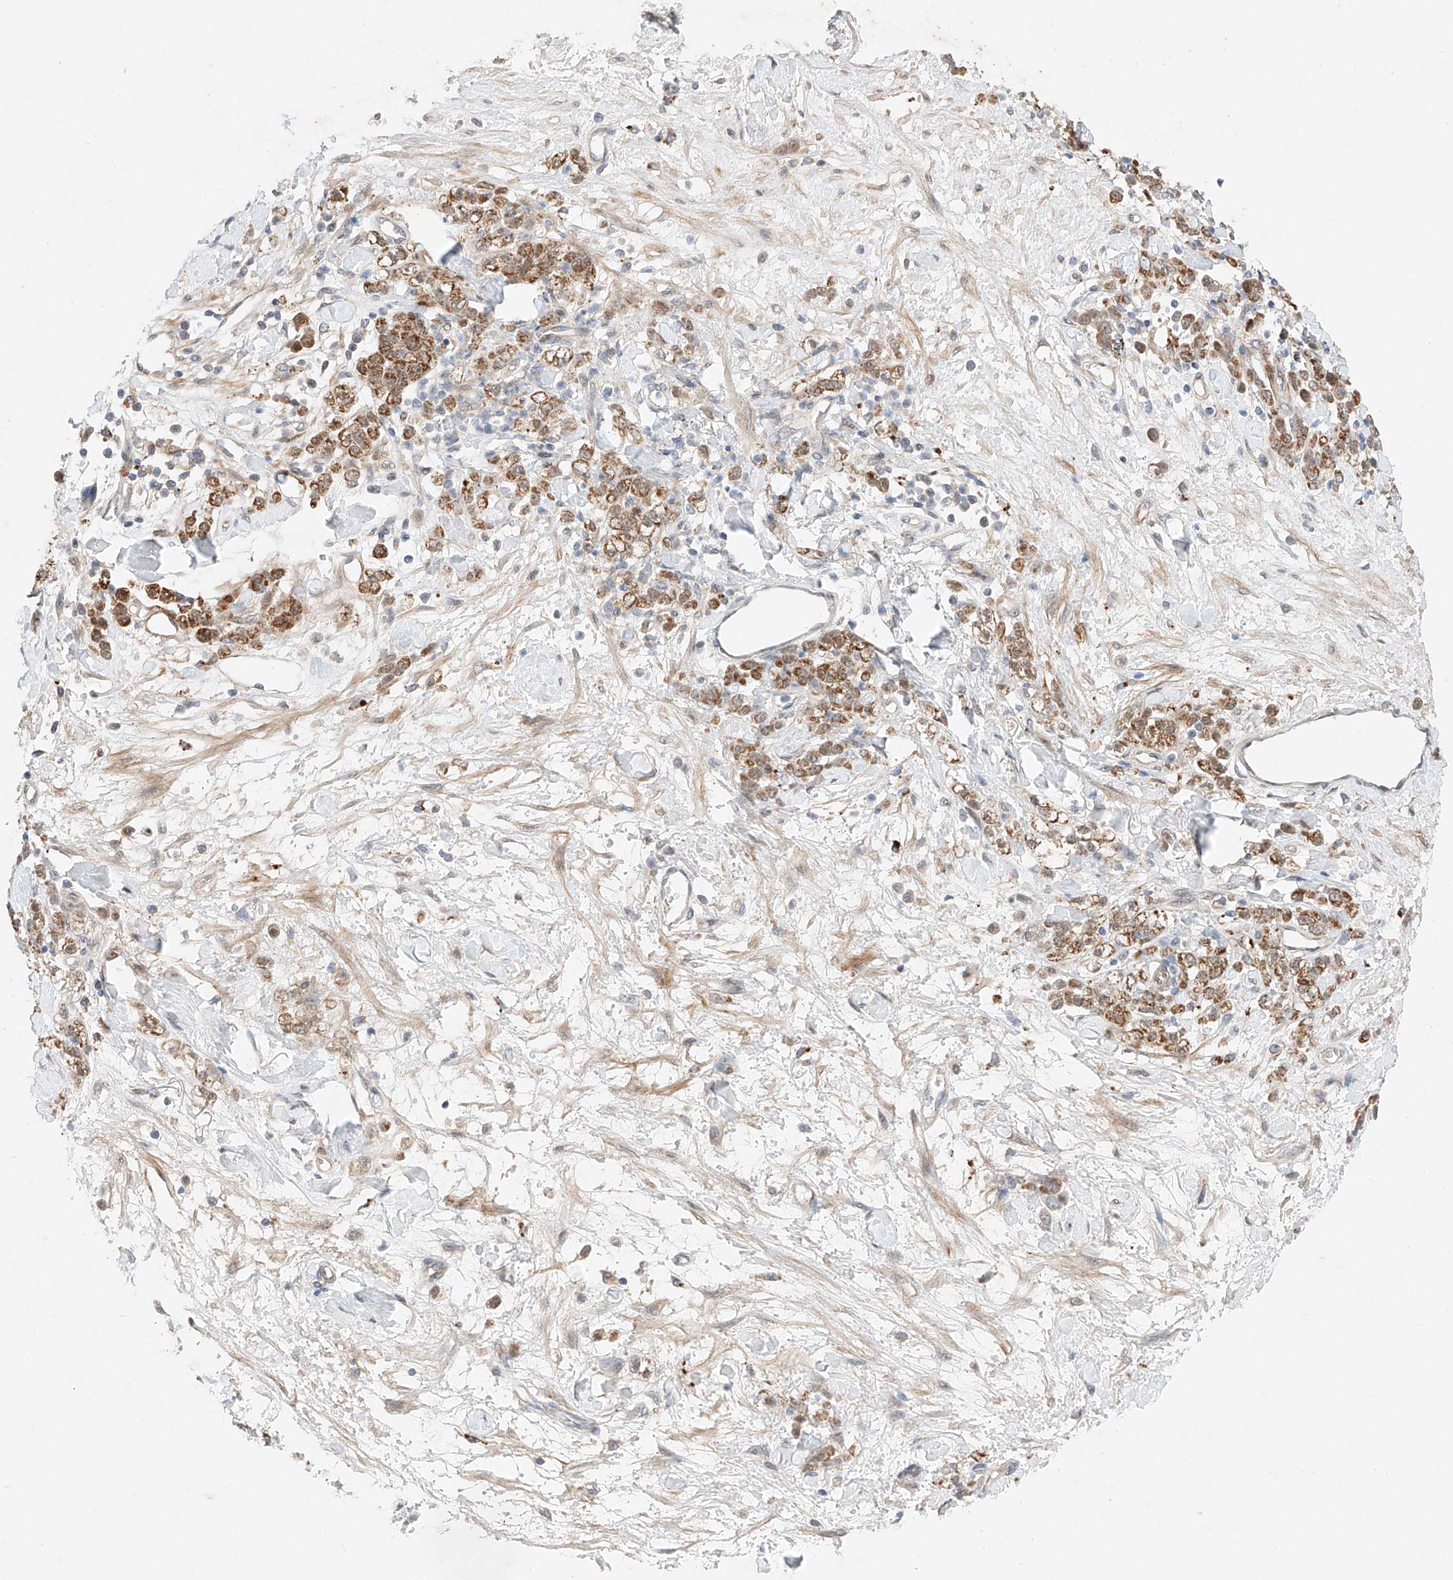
{"staining": {"intensity": "moderate", "quantity": ">75%", "location": "cytoplasmic/membranous"}, "tissue": "stomach cancer", "cell_type": "Tumor cells", "image_type": "cancer", "snomed": [{"axis": "morphology", "description": "Normal tissue, NOS"}, {"axis": "morphology", "description": "Adenocarcinoma, NOS"}, {"axis": "topography", "description": "Stomach"}], "caption": "There is medium levels of moderate cytoplasmic/membranous staining in tumor cells of stomach cancer (adenocarcinoma), as demonstrated by immunohistochemical staining (brown color).", "gene": "GCNT1", "patient": {"sex": "male", "age": 82}}